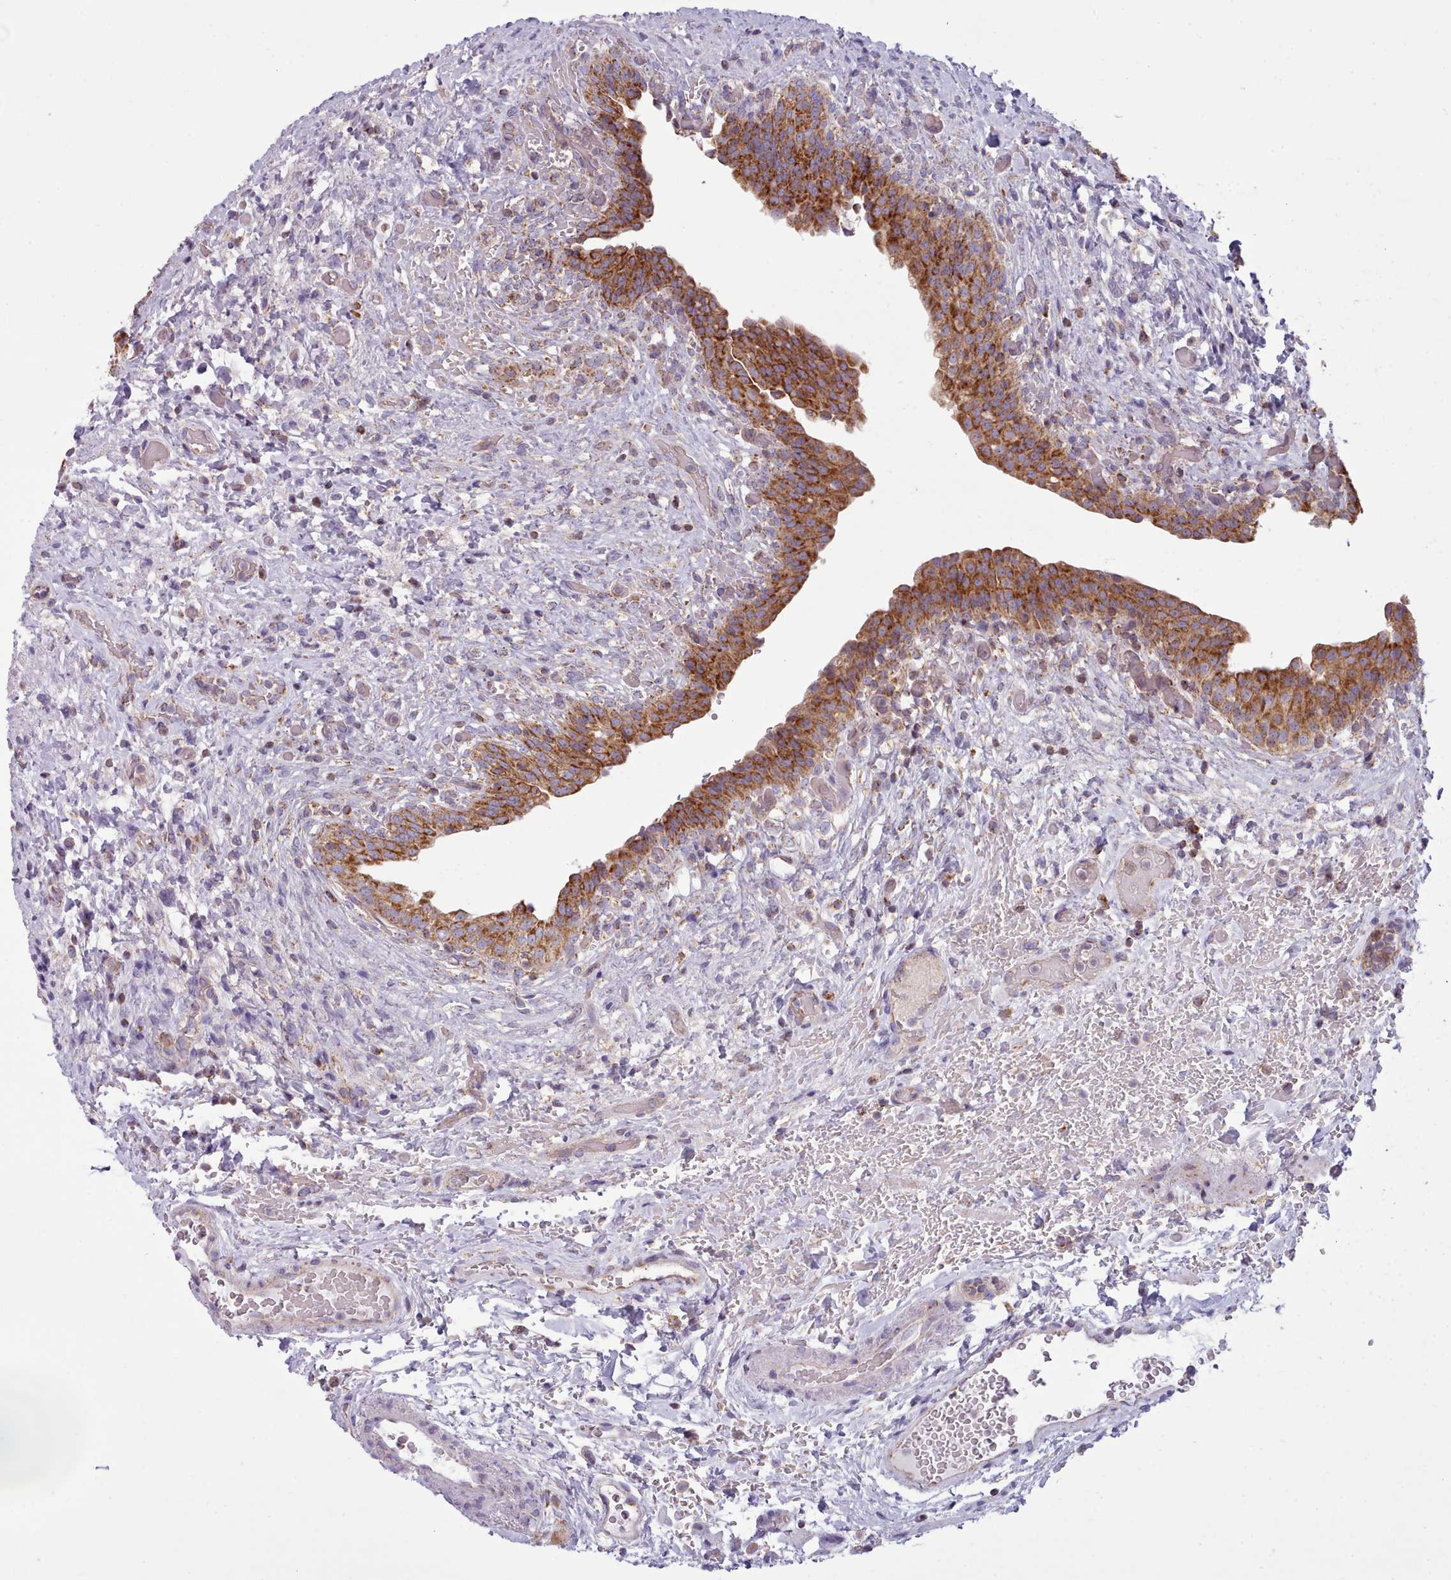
{"staining": {"intensity": "strong", "quantity": ">75%", "location": "cytoplasmic/membranous"}, "tissue": "urinary bladder", "cell_type": "Urothelial cells", "image_type": "normal", "snomed": [{"axis": "morphology", "description": "Normal tissue, NOS"}, {"axis": "topography", "description": "Urinary bladder"}], "caption": "Immunohistochemical staining of unremarkable urinary bladder displays high levels of strong cytoplasmic/membranous positivity in approximately >75% of urothelial cells. (Brightfield microscopy of DAB IHC at high magnification).", "gene": "SRP54", "patient": {"sex": "male", "age": 69}}